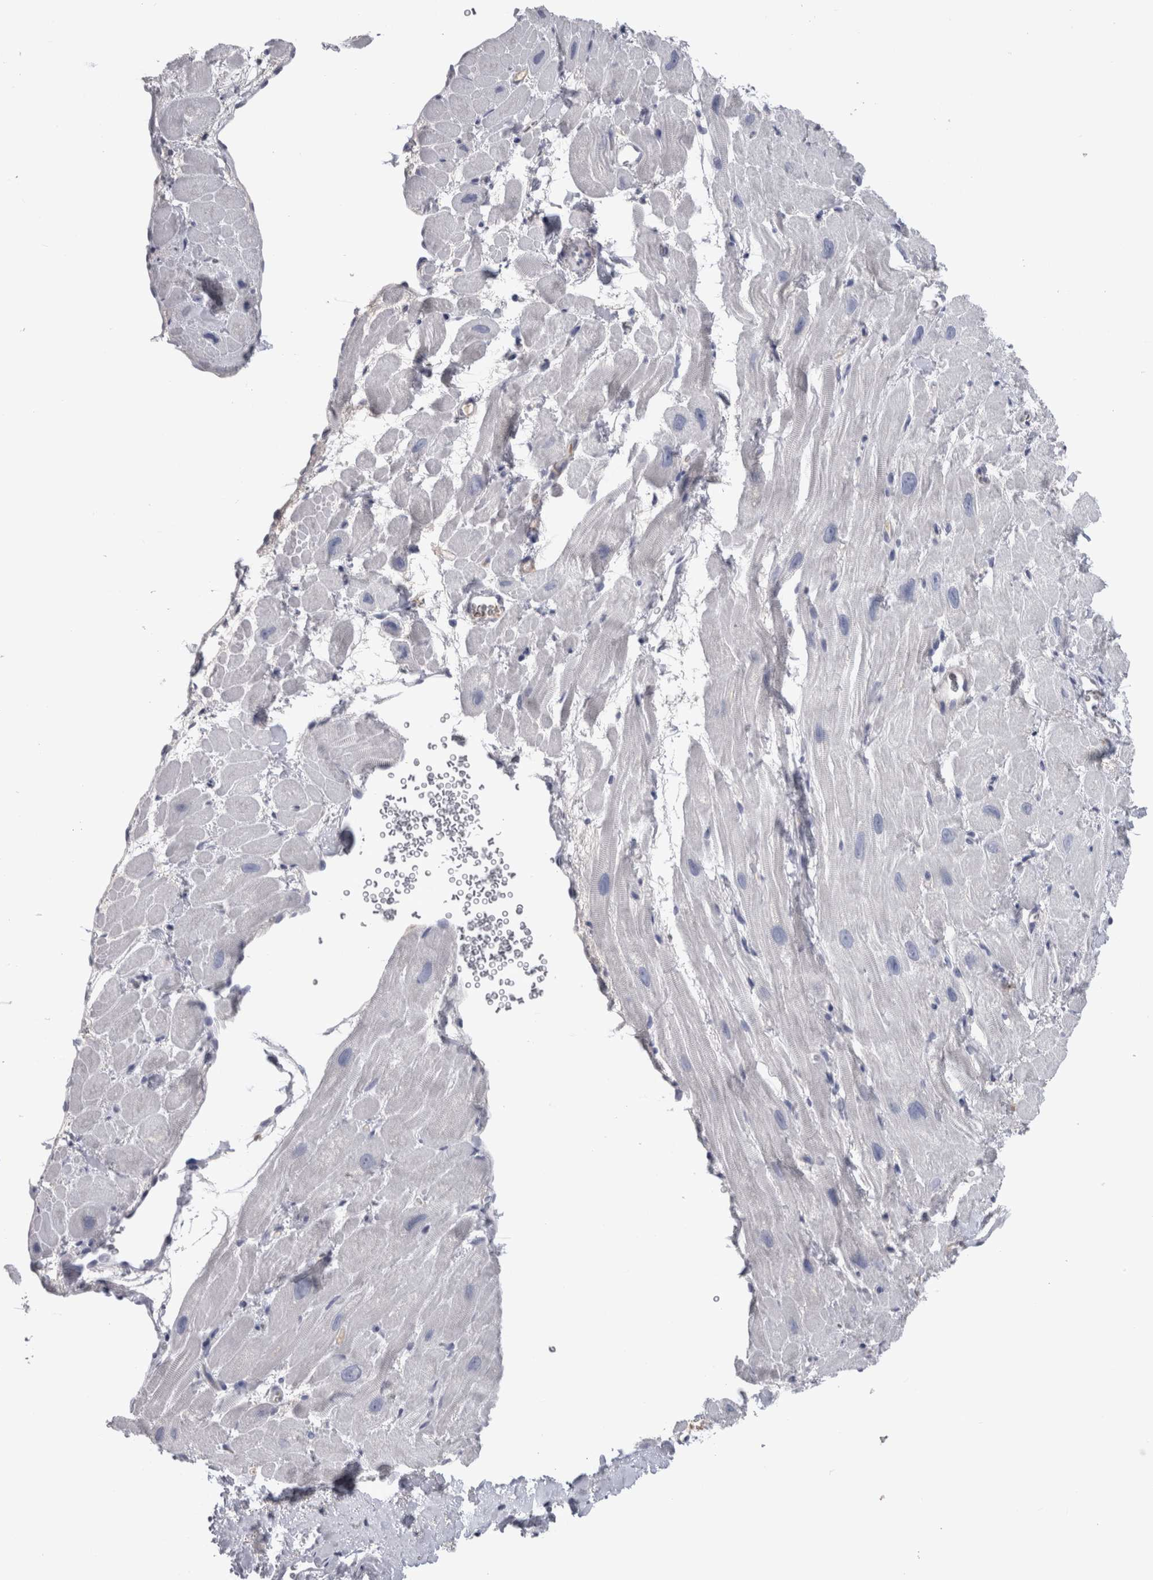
{"staining": {"intensity": "negative", "quantity": "none", "location": "none"}, "tissue": "heart muscle", "cell_type": "Cardiomyocytes", "image_type": "normal", "snomed": [{"axis": "morphology", "description": "Normal tissue, NOS"}, {"axis": "topography", "description": "Heart"}], "caption": "Immunohistochemistry image of benign human heart muscle stained for a protein (brown), which shows no expression in cardiomyocytes.", "gene": "PAX5", "patient": {"sex": "male", "age": 49}}